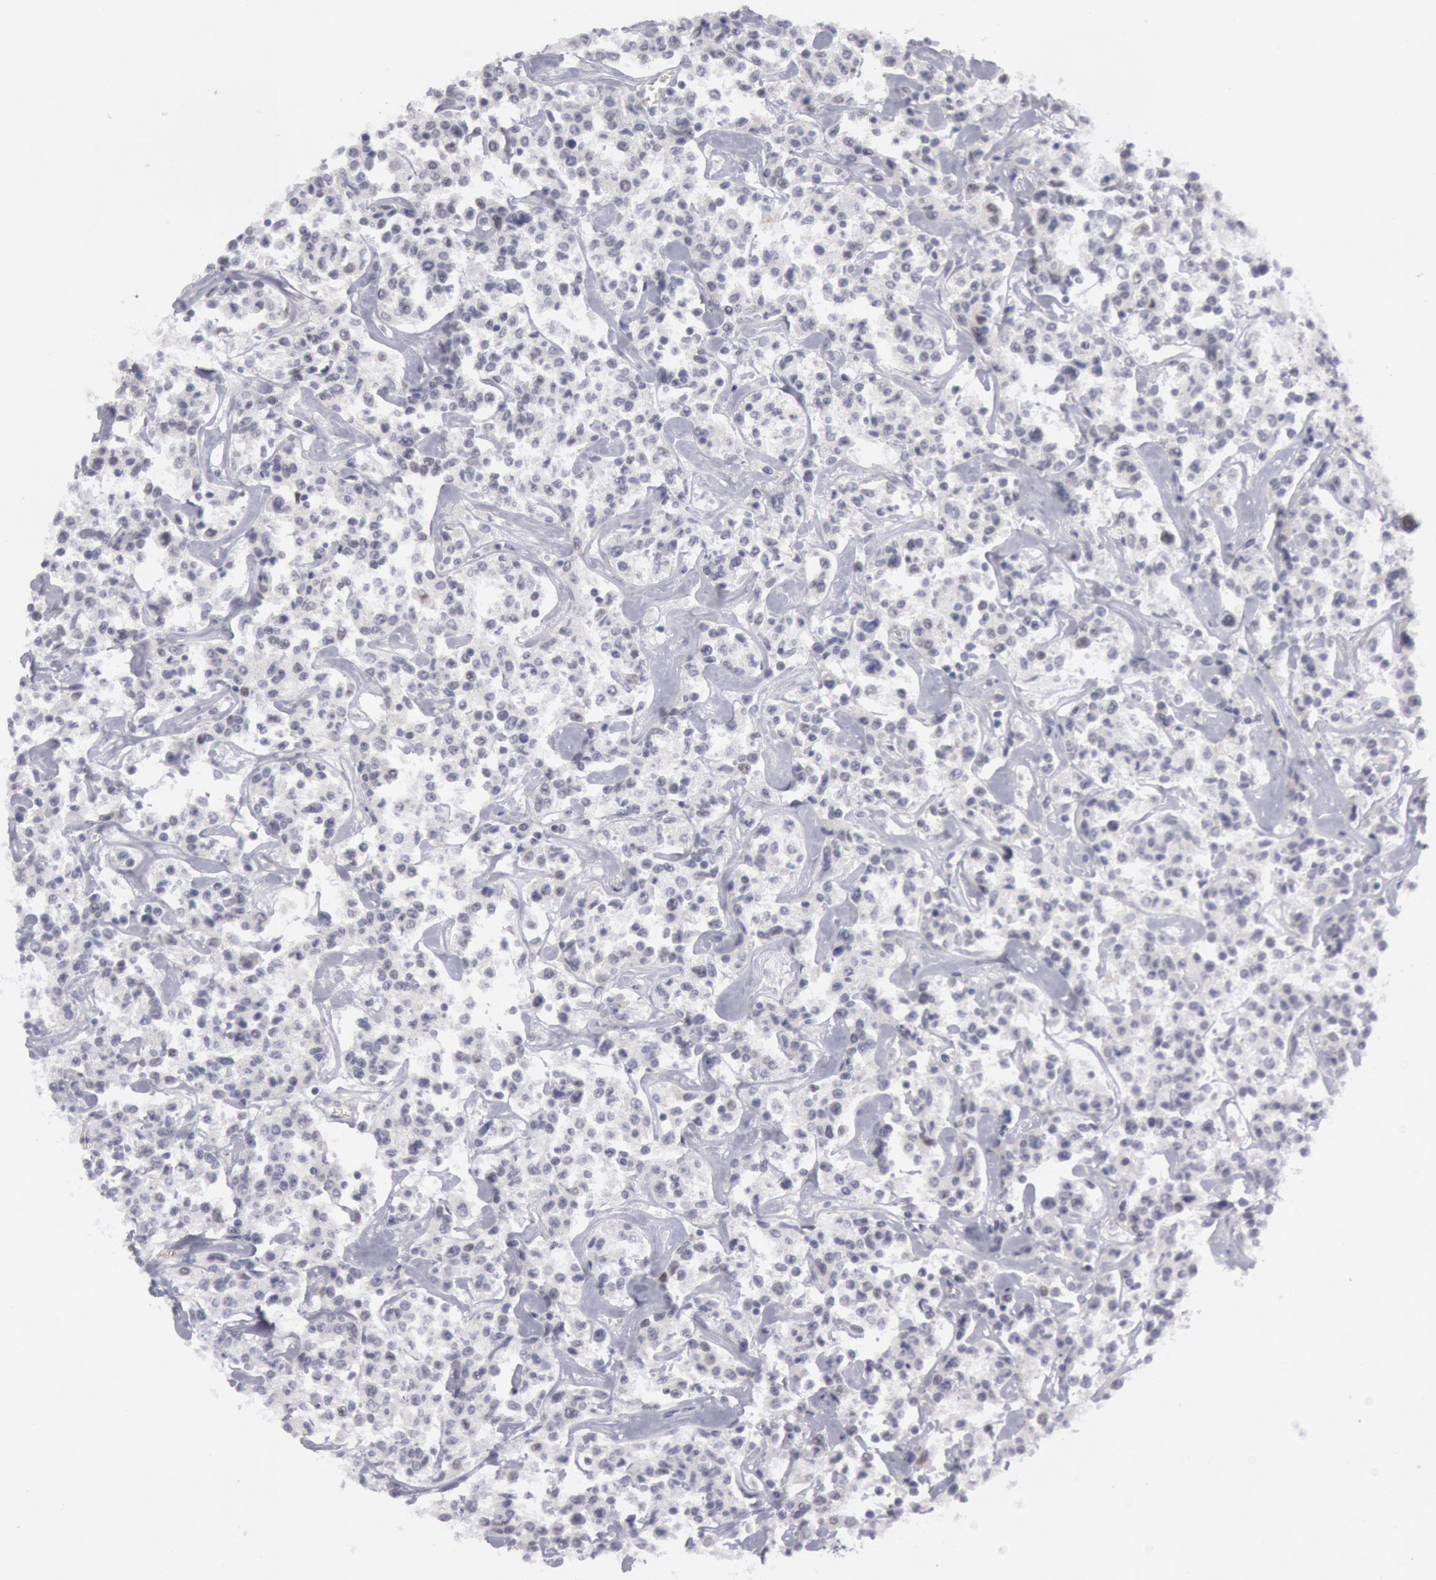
{"staining": {"intensity": "negative", "quantity": "none", "location": "none"}, "tissue": "lymphoma", "cell_type": "Tumor cells", "image_type": "cancer", "snomed": [{"axis": "morphology", "description": "Malignant lymphoma, non-Hodgkin's type, Low grade"}, {"axis": "topography", "description": "Small intestine"}], "caption": "Immunohistochemical staining of low-grade malignant lymphoma, non-Hodgkin's type displays no significant expression in tumor cells. (DAB (3,3'-diaminobenzidine) immunohistochemistry (IHC) with hematoxylin counter stain).", "gene": "JOSD1", "patient": {"sex": "female", "age": 59}}